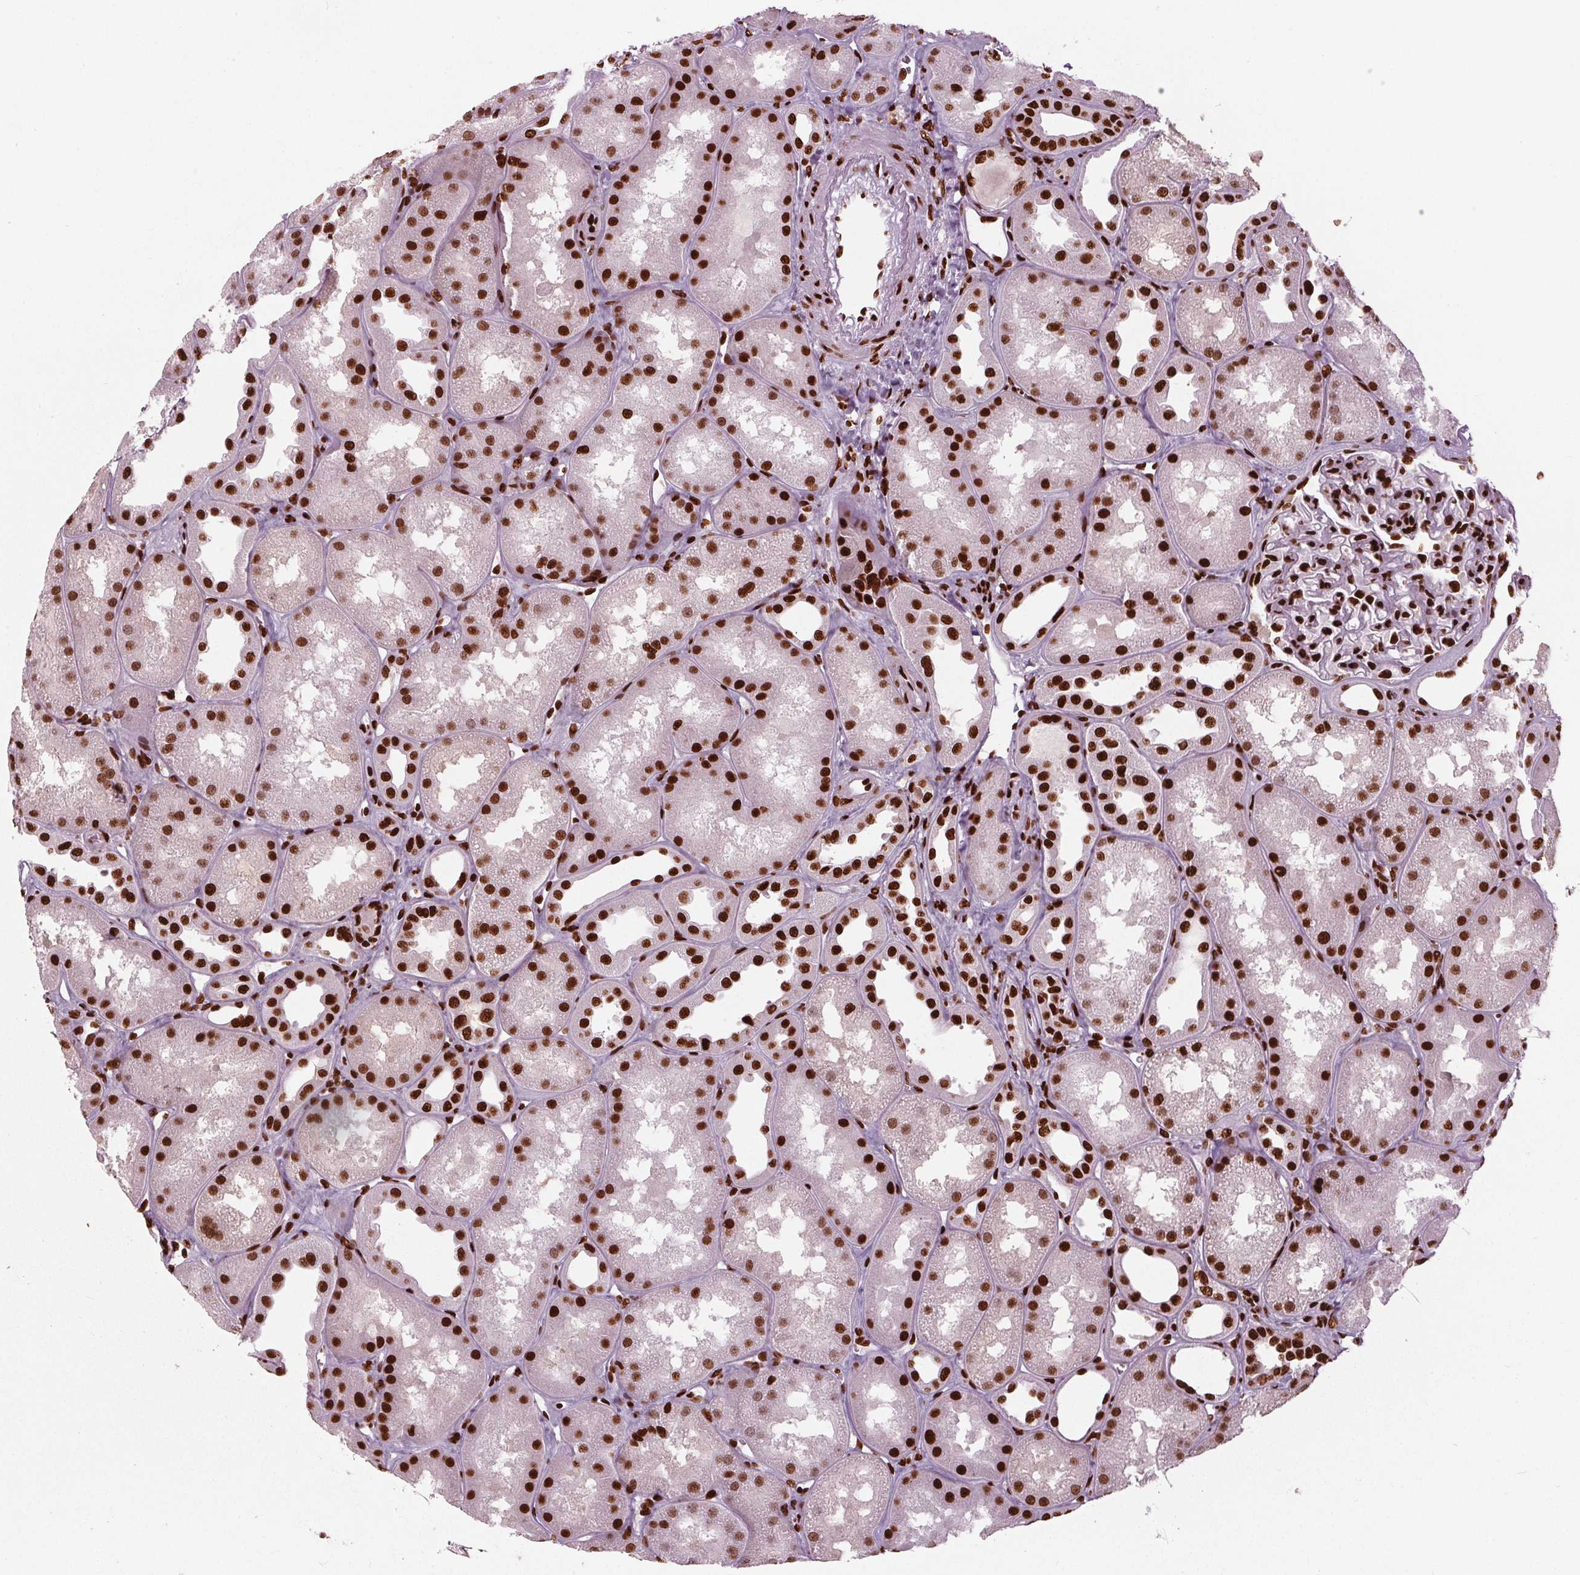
{"staining": {"intensity": "strong", "quantity": ">75%", "location": "nuclear"}, "tissue": "kidney", "cell_type": "Cells in glomeruli", "image_type": "normal", "snomed": [{"axis": "morphology", "description": "Normal tissue, NOS"}, {"axis": "topography", "description": "Kidney"}], "caption": "Immunohistochemical staining of unremarkable kidney demonstrates >75% levels of strong nuclear protein positivity in about >75% of cells in glomeruli.", "gene": "BRD4", "patient": {"sex": "male", "age": 61}}